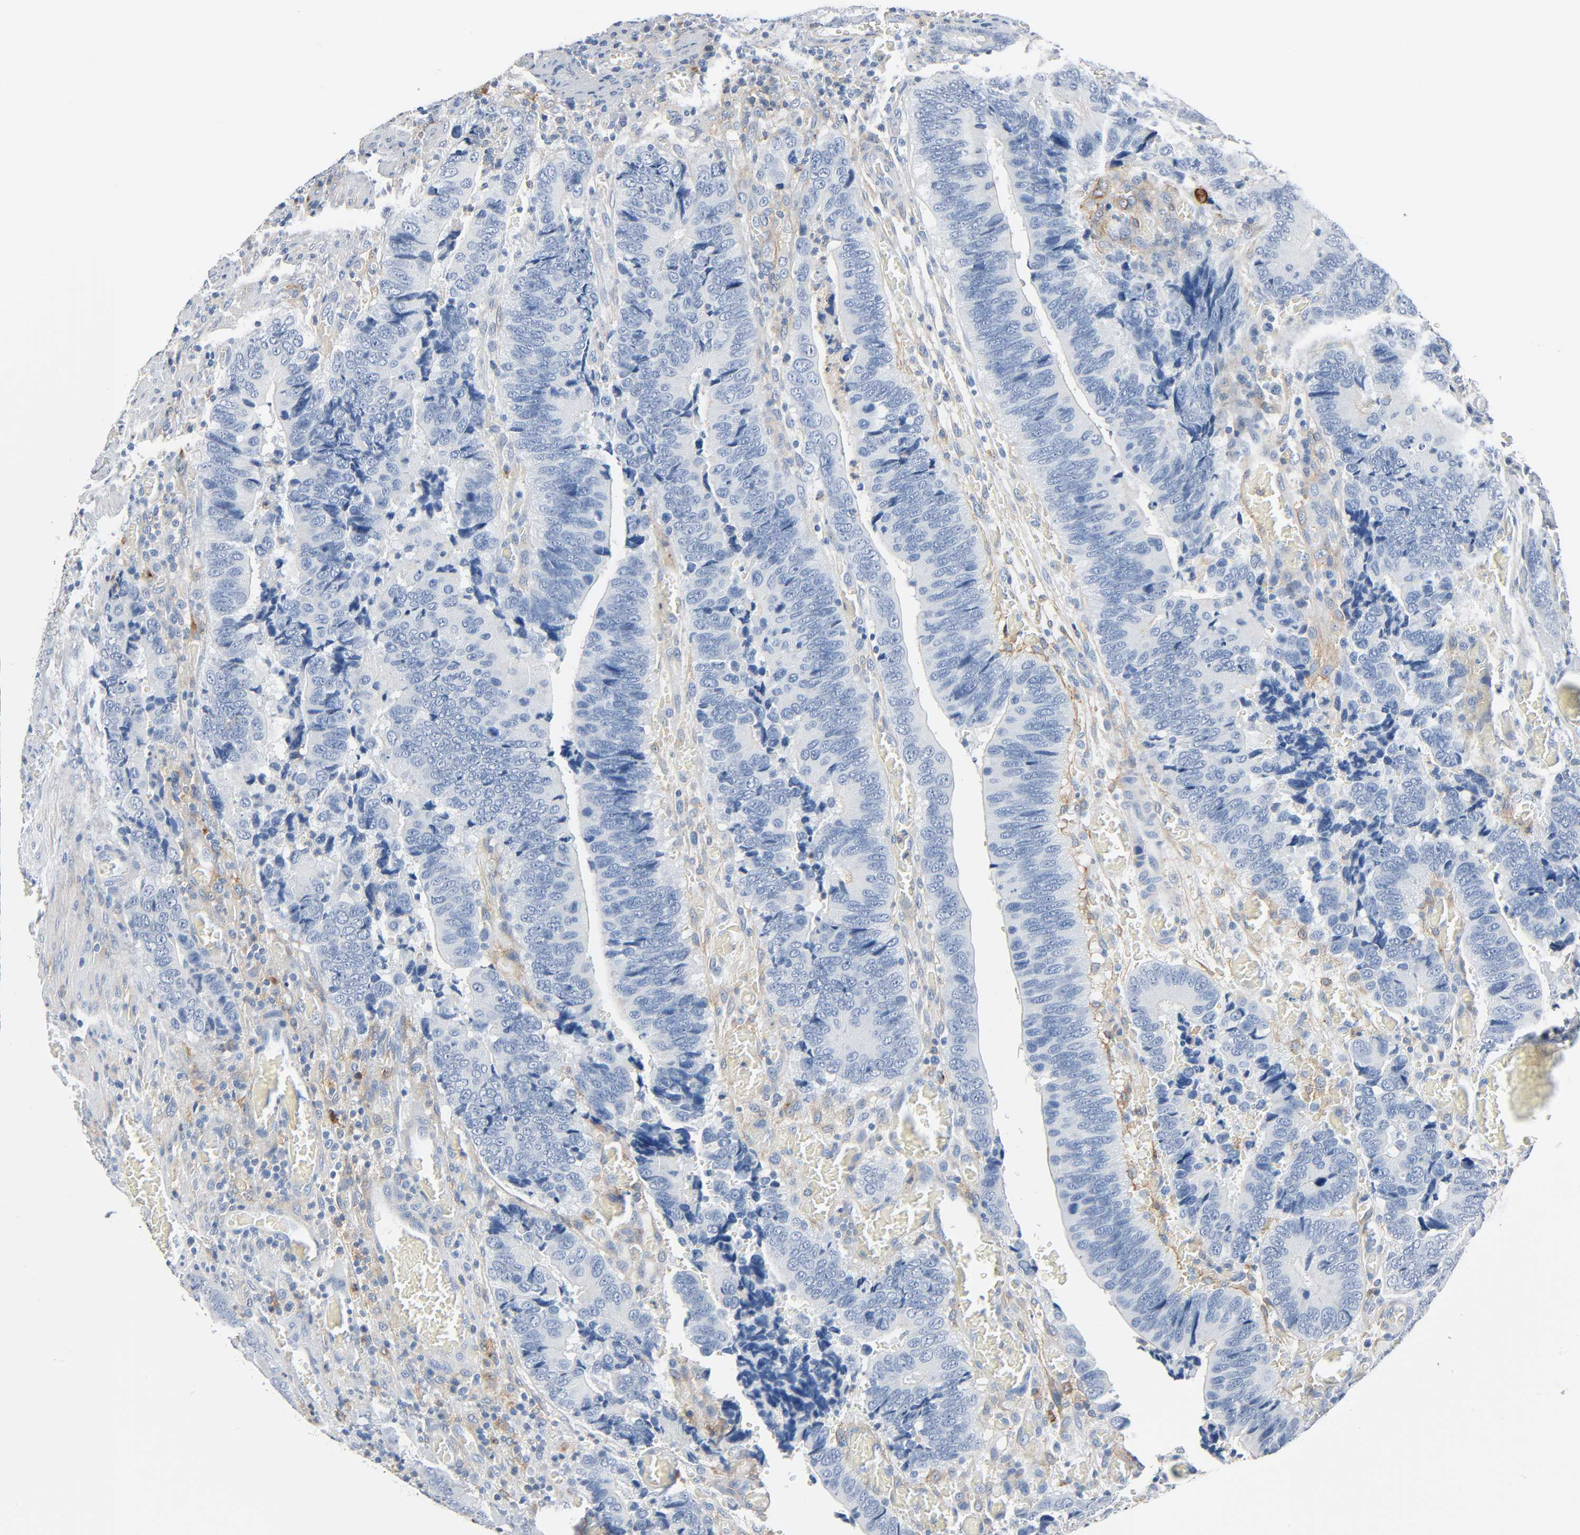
{"staining": {"intensity": "negative", "quantity": "none", "location": "none"}, "tissue": "colorectal cancer", "cell_type": "Tumor cells", "image_type": "cancer", "snomed": [{"axis": "morphology", "description": "Adenocarcinoma, NOS"}, {"axis": "topography", "description": "Colon"}], "caption": "Tumor cells show no significant protein staining in colorectal adenocarcinoma.", "gene": "ANPEP", "patient": {"sex": "male", "age": 72}}